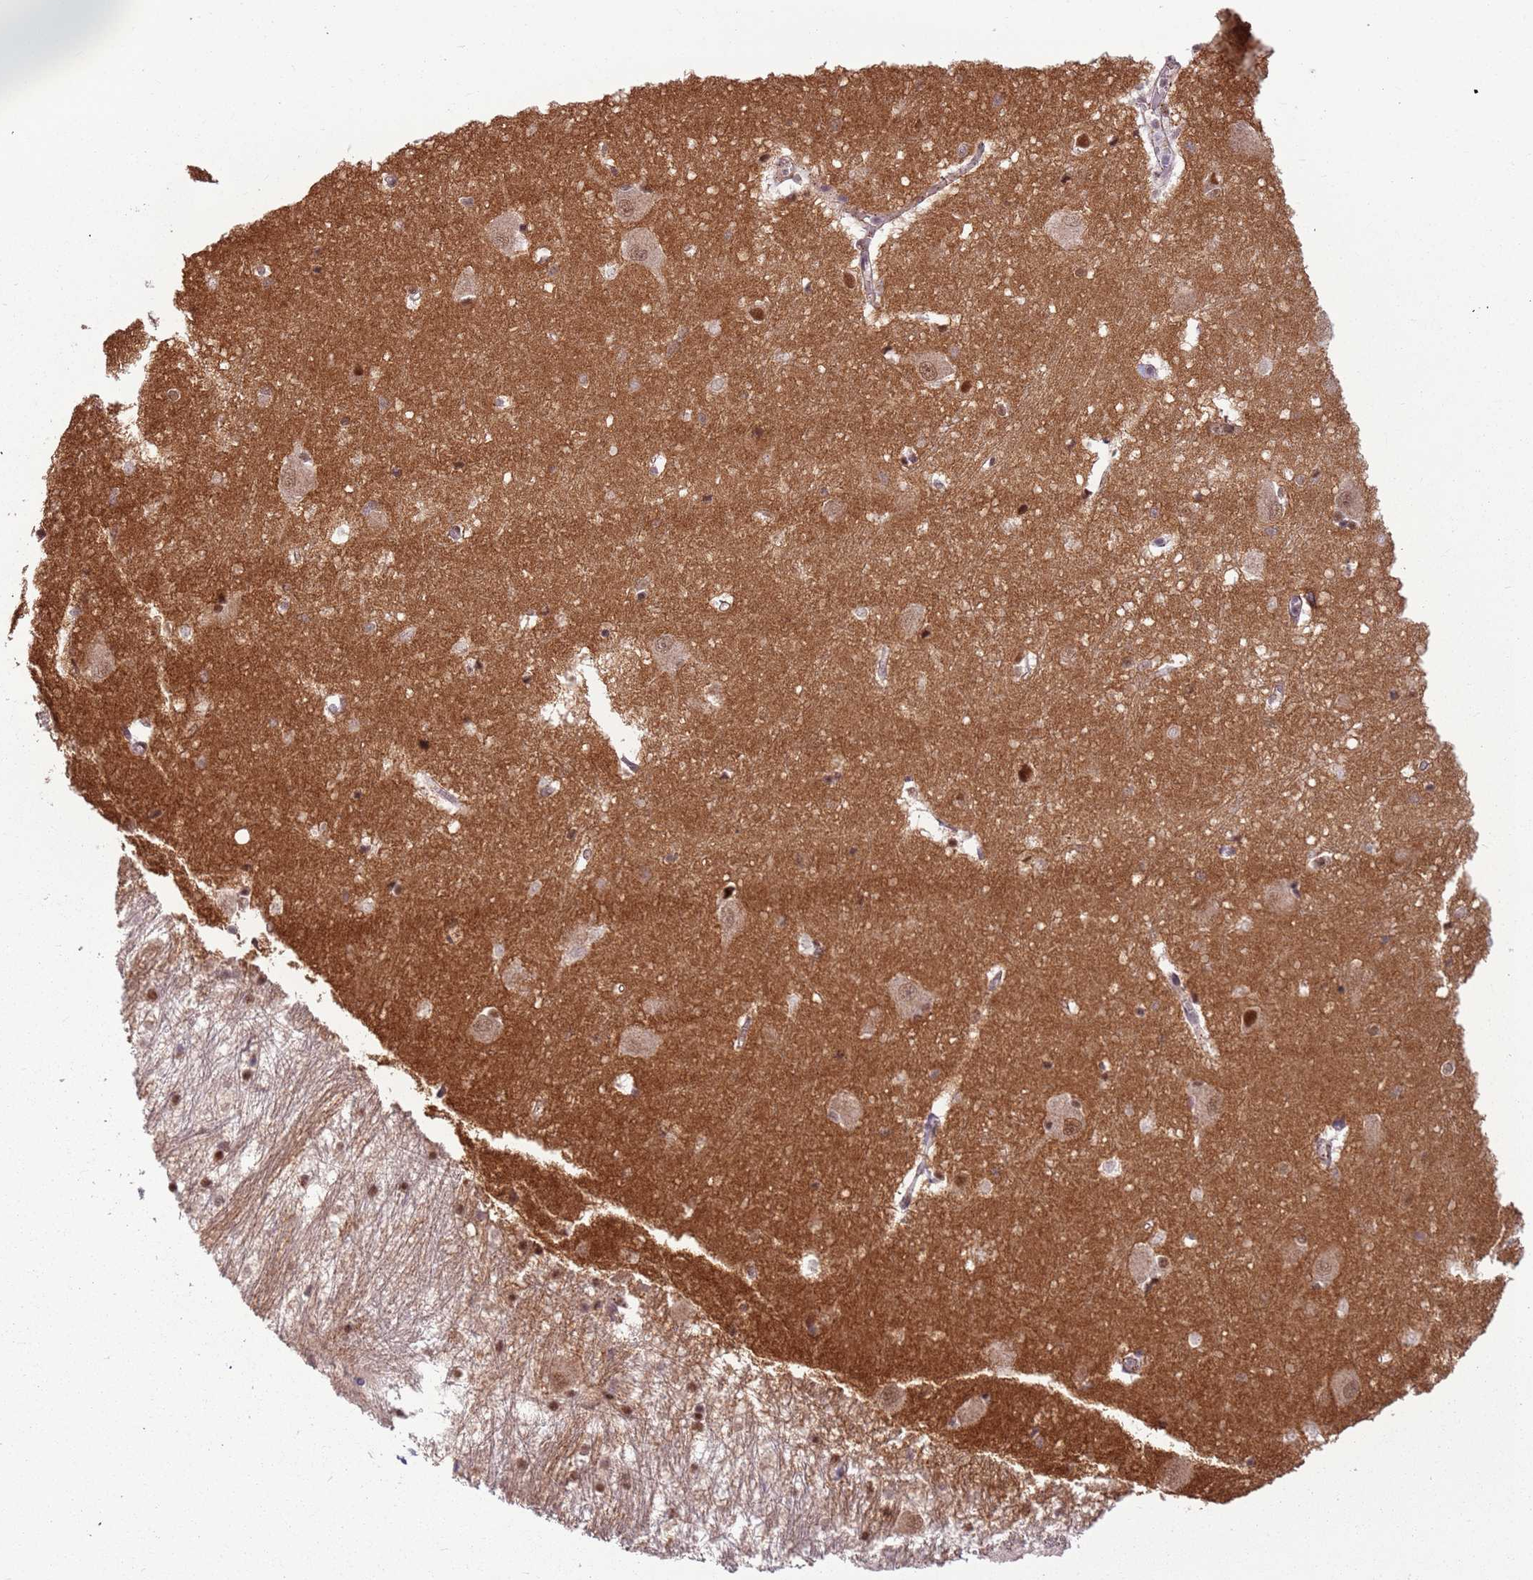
{"staining": {"intensity": "moderate", "quantity": "<25%", "location": "nuclear"}, "tissue": "caudate", "cell_type": "Glial cells", "image_type": "normal", "snomed": [{"axis": "morphology", "description": "Normal tissue, NOS"}, {"axis": "topography", "description": "Lateral ventricle wall"}], "caption": "Human caudate stained with a protein marker exhibits moderate staining in glial cells.", "gene": "POLR3H", "patient": {"sex": "male", "age": 37}}